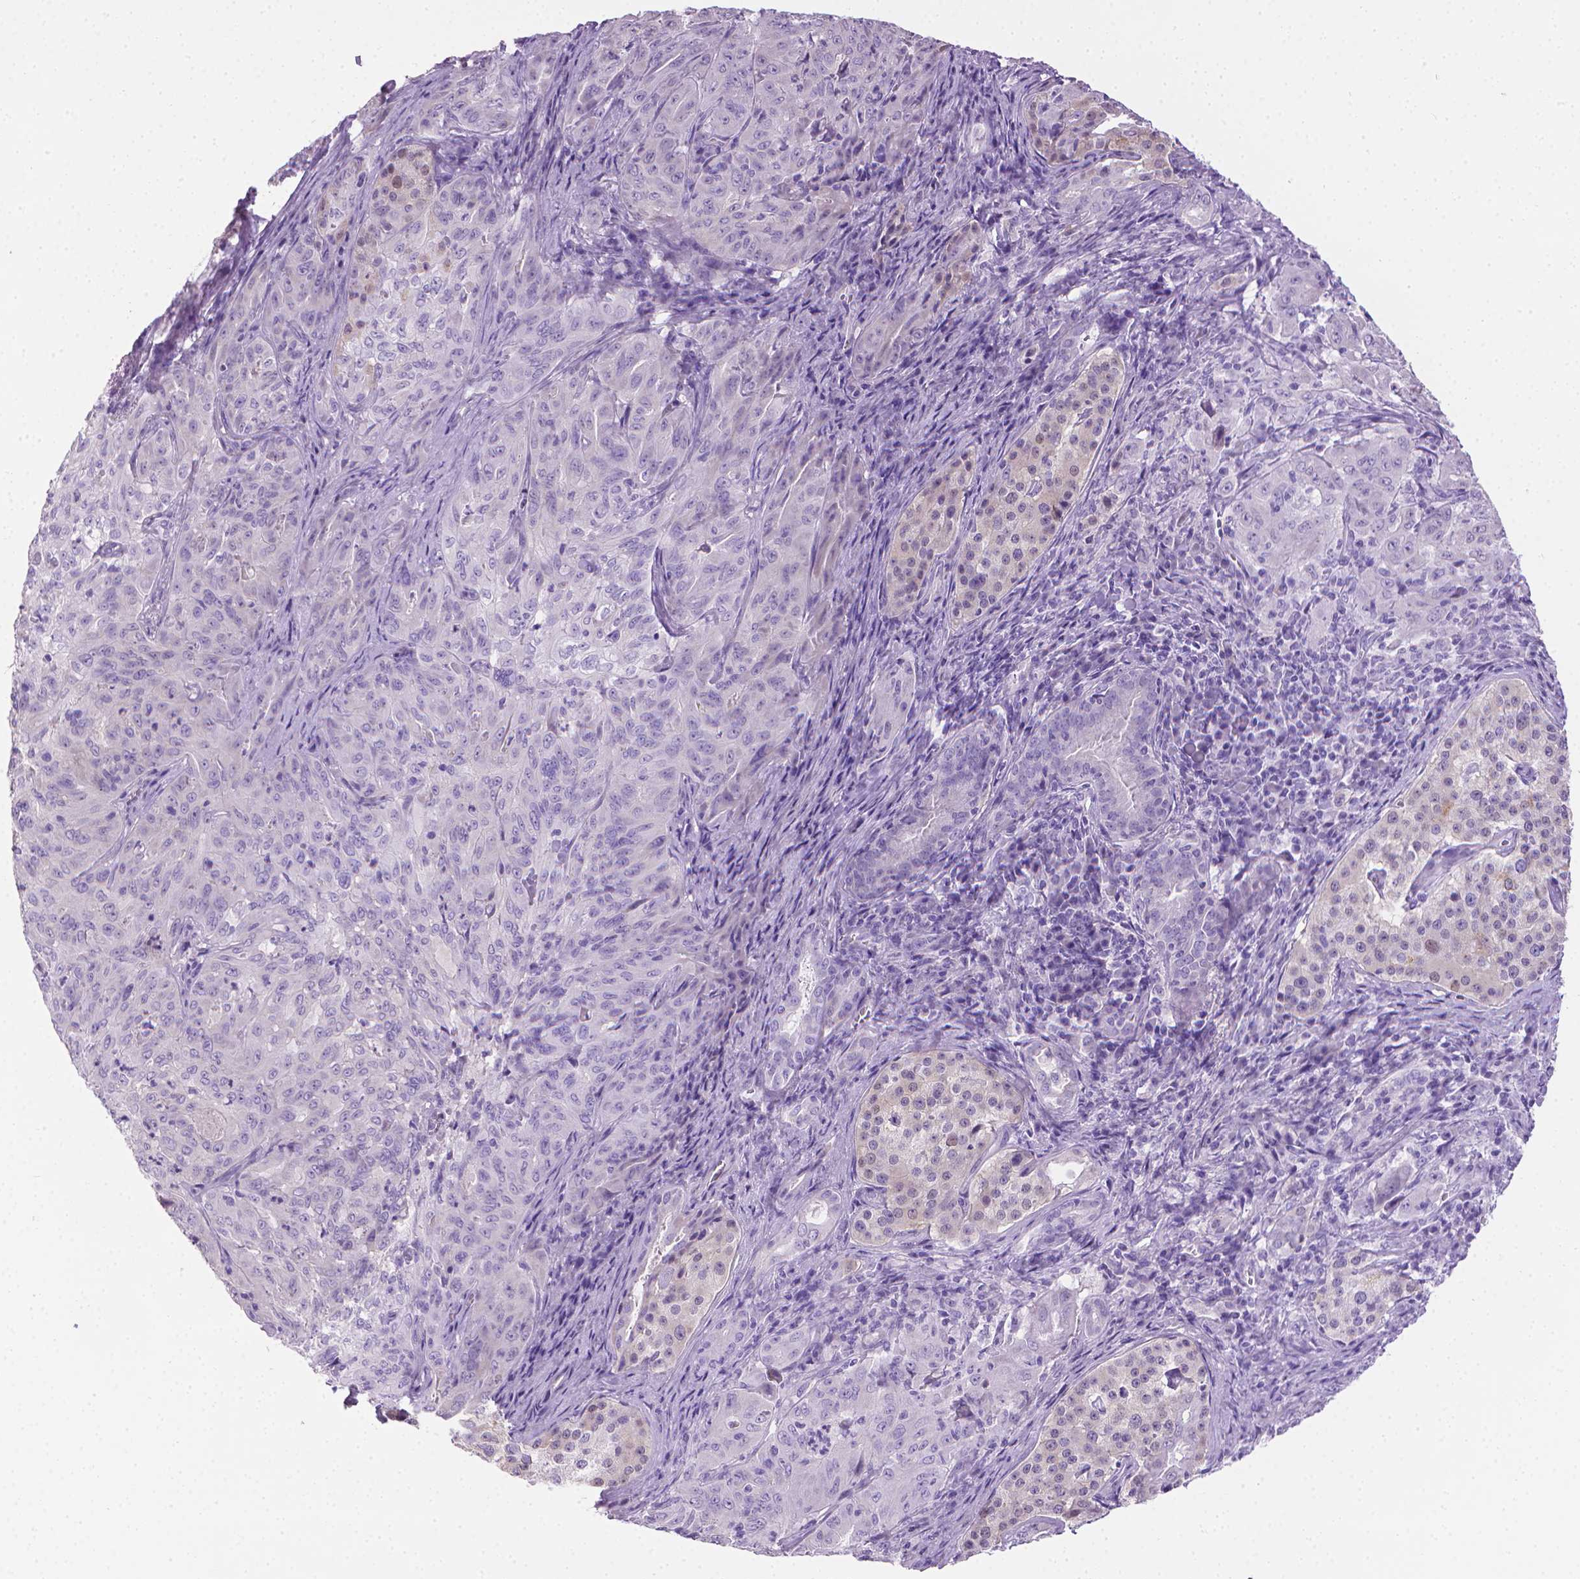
{"staining": {"intensity": "negative", "quantity": "none", "location": "none"}, "tissue": "pancreatic cancer", "cell_type": "Tumor cells", "image_type": "cancer", "snomed": [{"axis": "morphology", "description": "Adenocarcinoma, NOS"}, {"axis": "topography", "description": "Pancreas"}], "caption": "Human pancreatic adenocarcinoma stained for a protein using IHC reveals no positivity in tumor cells.", "gene": "PNMA2", "patient": {"sex": "male", "age": 63}}